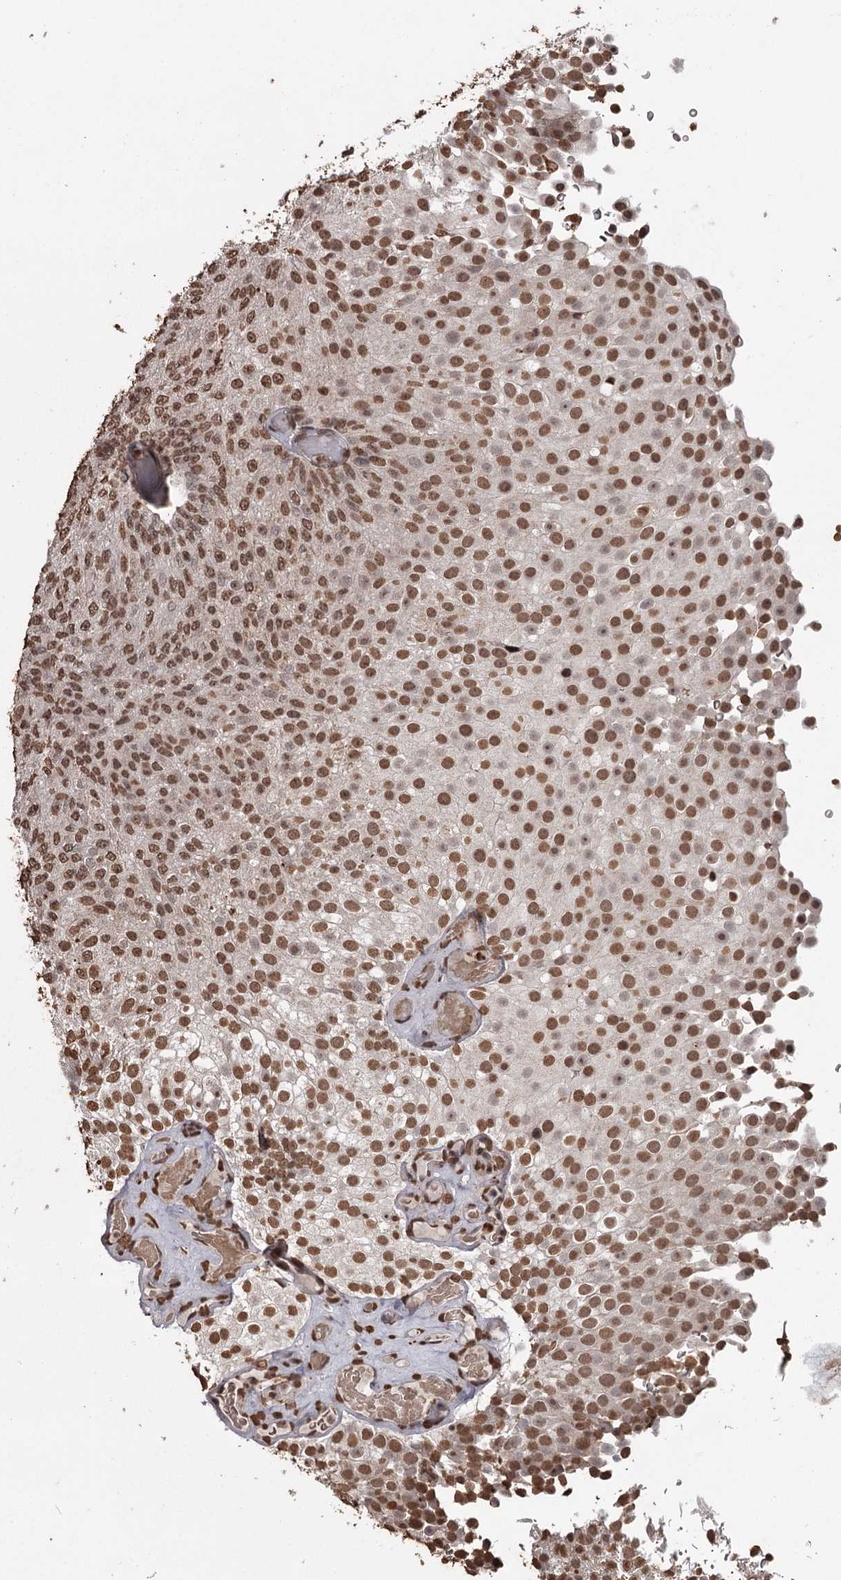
{"staining": {"intensity": "strong", "quantity": ">75%", "location": "nuclear"}, "tissue": "urothelial cancer", "cell_type": "Tumor cells", "image_type": "cancer", "snomed": [{"axis": "morphology", "description": "Urothelial carcinoma, Low grade"}, {"axis": "topography", "description": "Urinary bladder"}], "caption": "Protein analysis of low-grade urothelial carcinoma tissue demonstrates strong nuclear staining in about >75% of tumor cells.", "gene": "THYN1", "patient": {"sex": "male", "age": 78}}